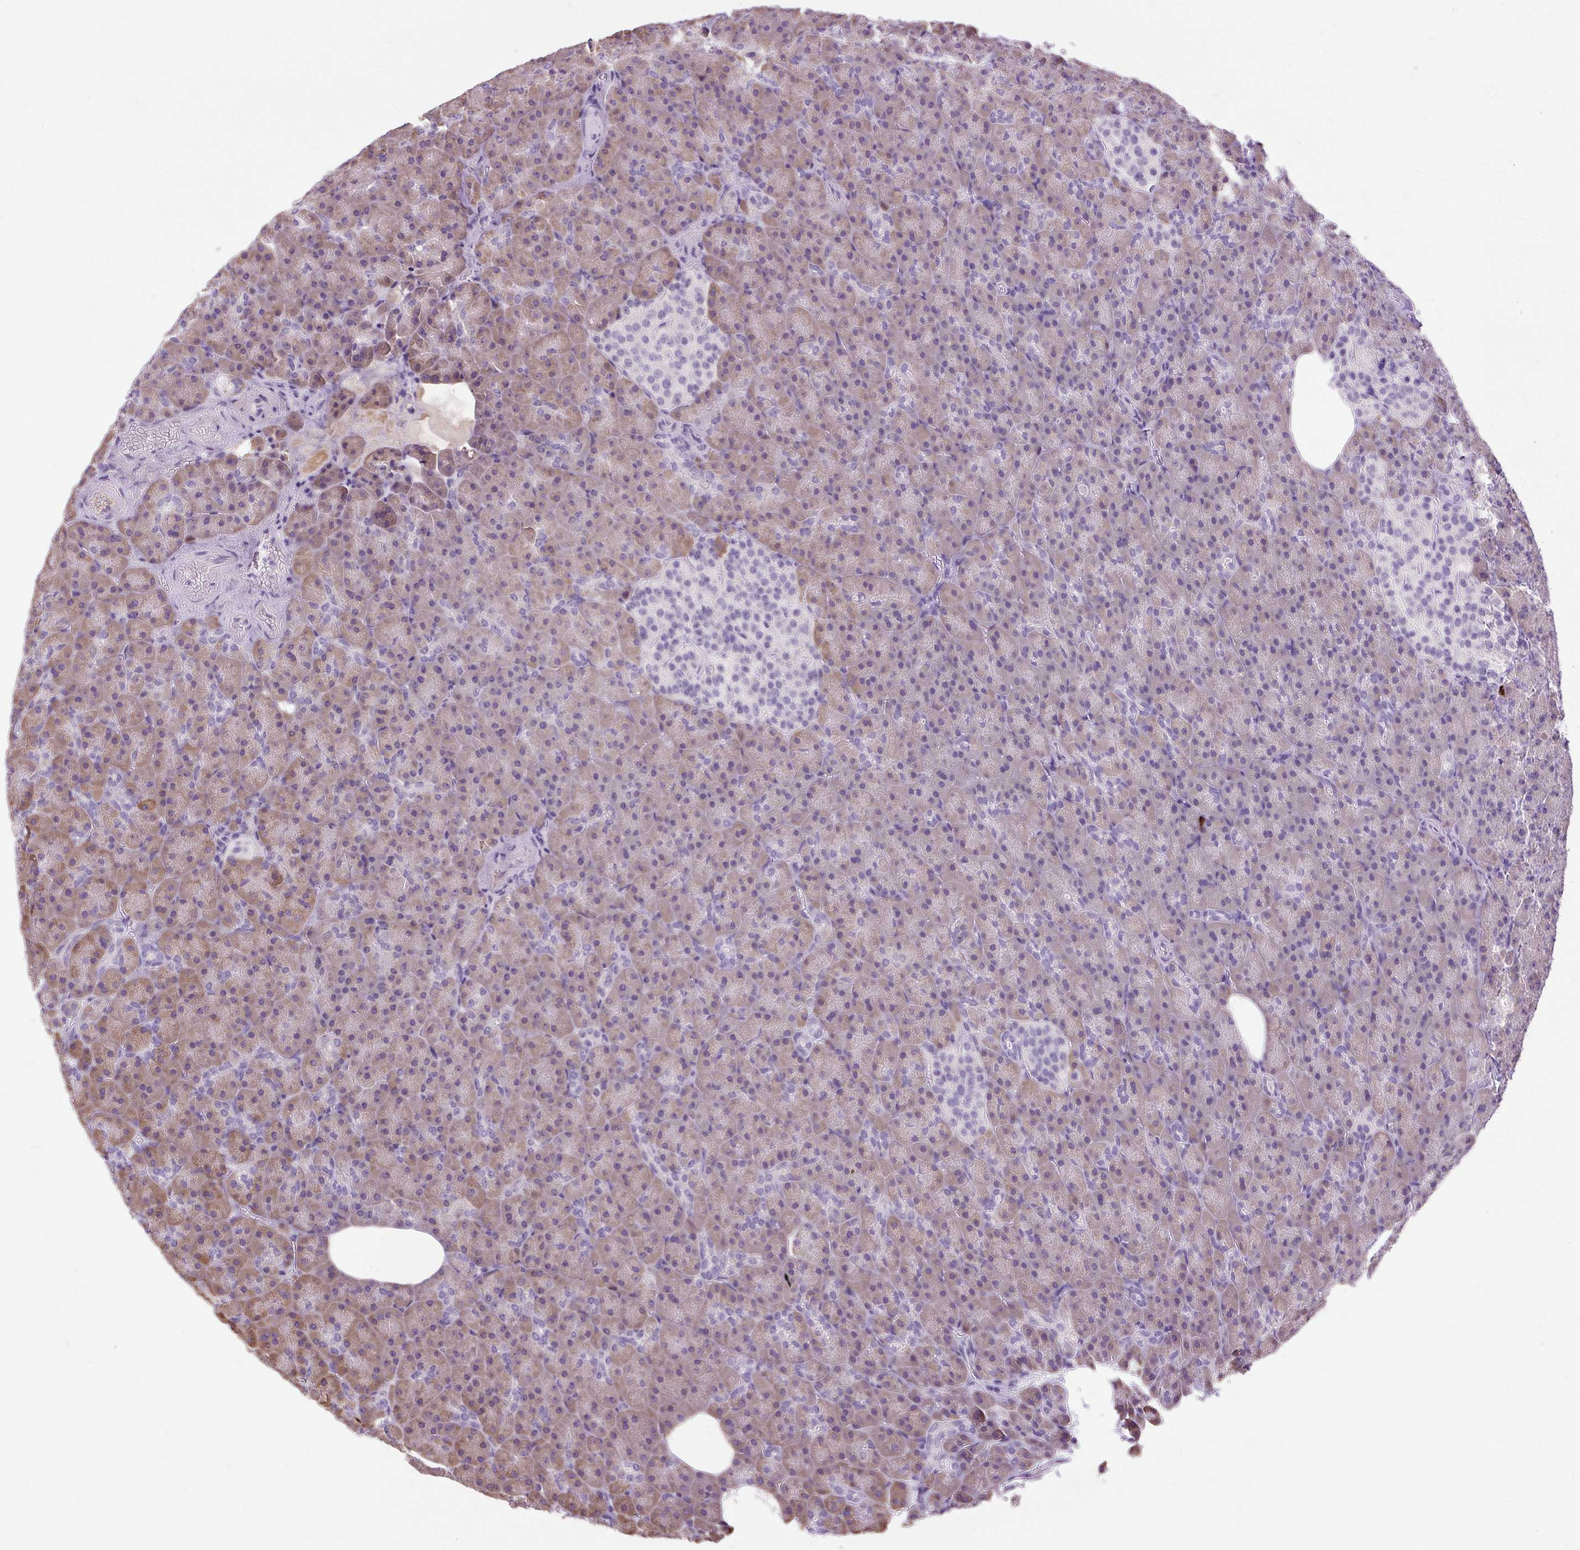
{"staining": {"intensity": "weak", "quantity": "25%-75%", "location": "cytoplasmic/membranous"}, "tissue": "pancreas", "cell_type": "Exocrine glandular cells", "image_type": "normal", "snomed": [{"axis": "morphology", "description": "Normal tissue, NOS"}, {"axis": "topography", "description": "Pancreas"}], "caption": "Brown immunohistochemical staining in normal pancreas demonstrates weak cytoplasmic/membranous expression in about 25%-75% of exocrine glandular cells.", "gene": "ARRDC2", "patient": {"sex": "female", "age": 74}}